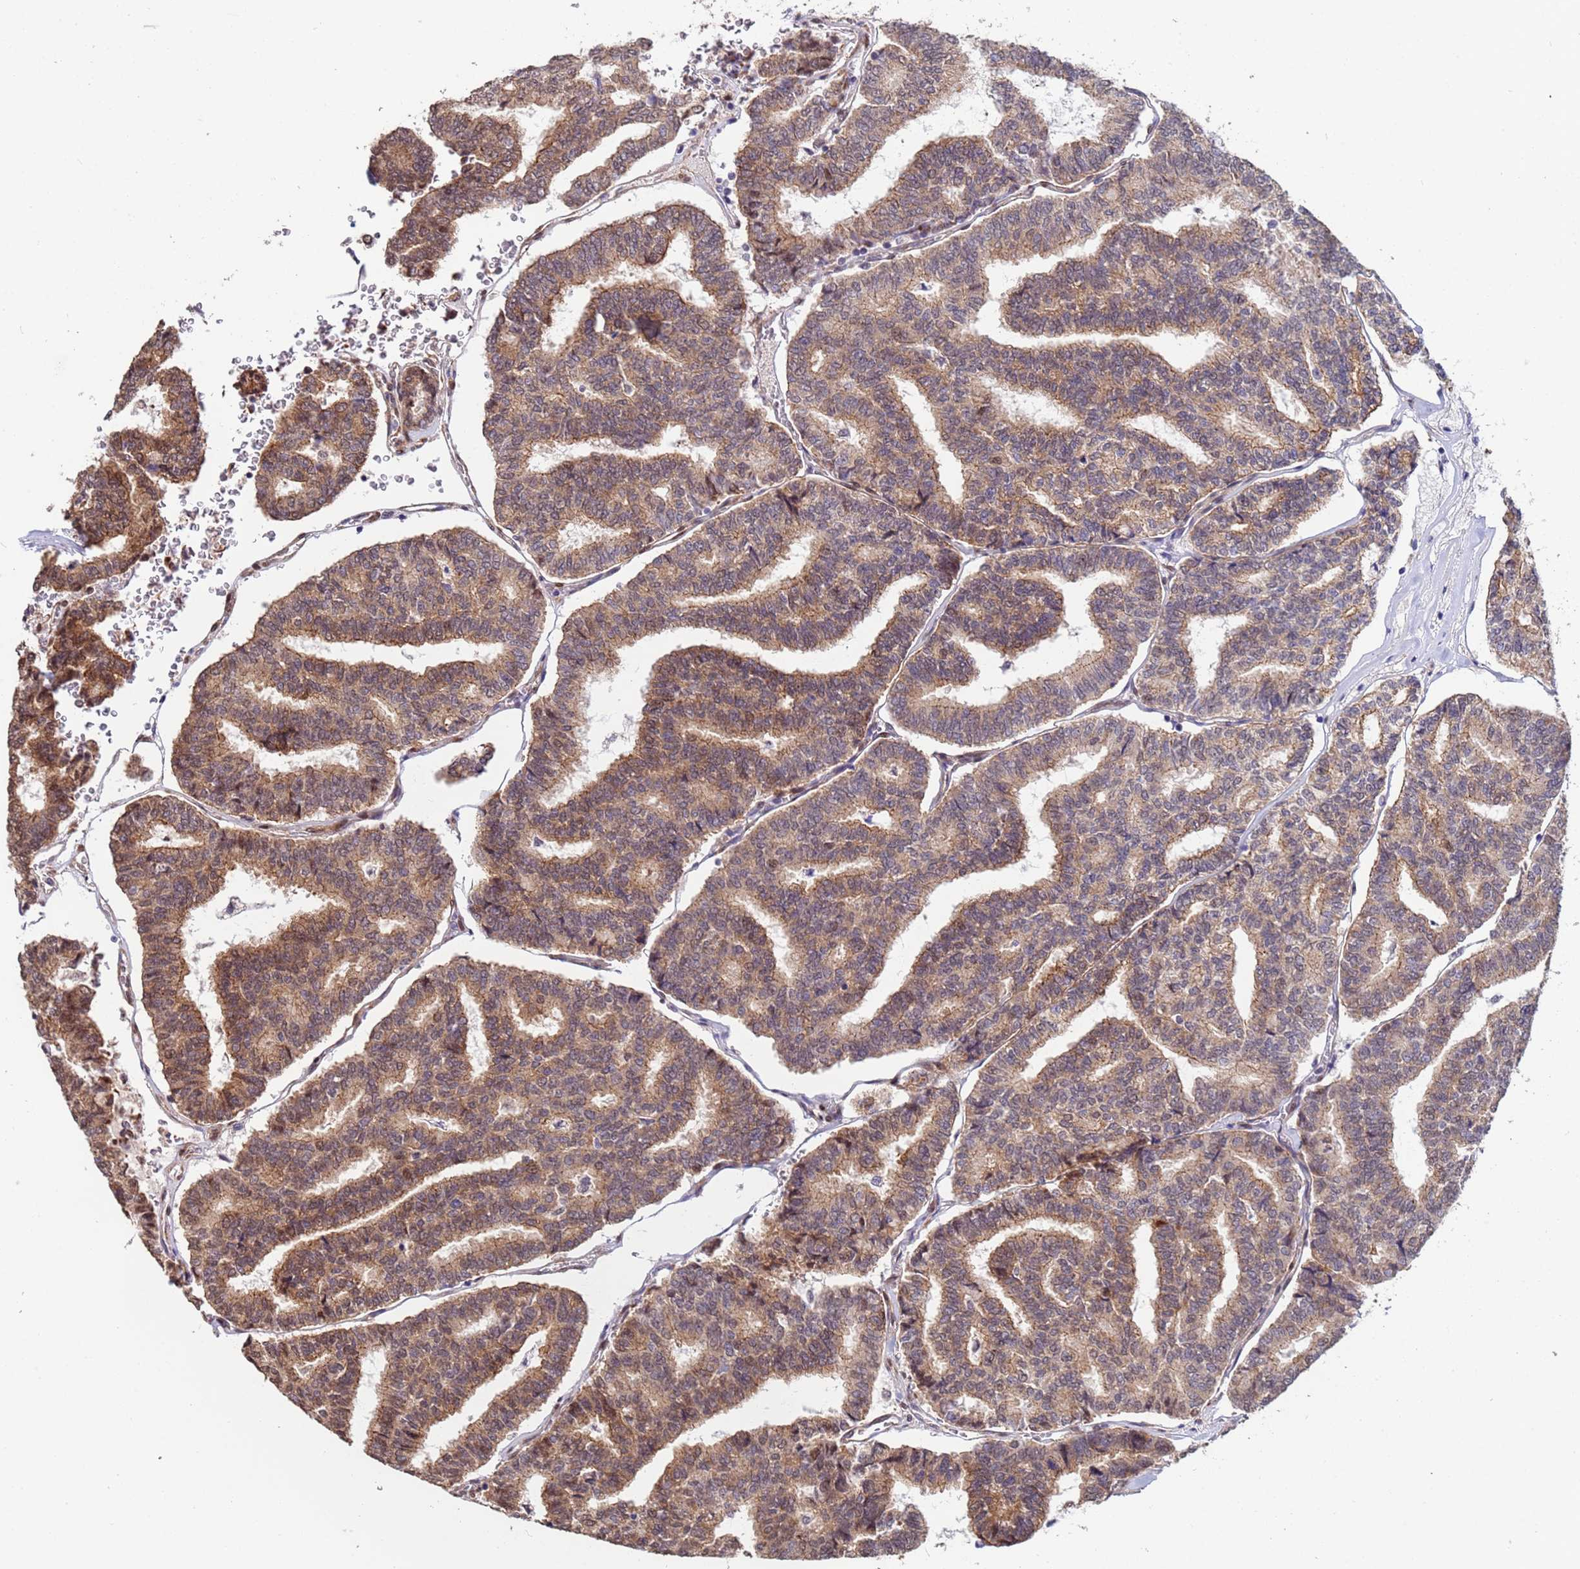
{"staining": {"intensity": "moderate", "quantity": ">75%", "location": "cytoplasmic/membranous"}, "tissue": "thyroid cancer", "cell_type": "Tumor cells", "image_type": "cancer", "snomed": [{"axis": "morphology", "description": "Papillary adenocarcinoma, NOS"}, {"axis": "topography", "description": "Thyroid gland"}], "caption": "Immunohistochemistry (IHC) (DAB) staining of thyroid cancer reveals moderate cytoplasmic/membranous protein positivity in approximately >75% of tumor cells.", "gene": "TRIP6", "patient": {"sex": "female", "age": 35}}